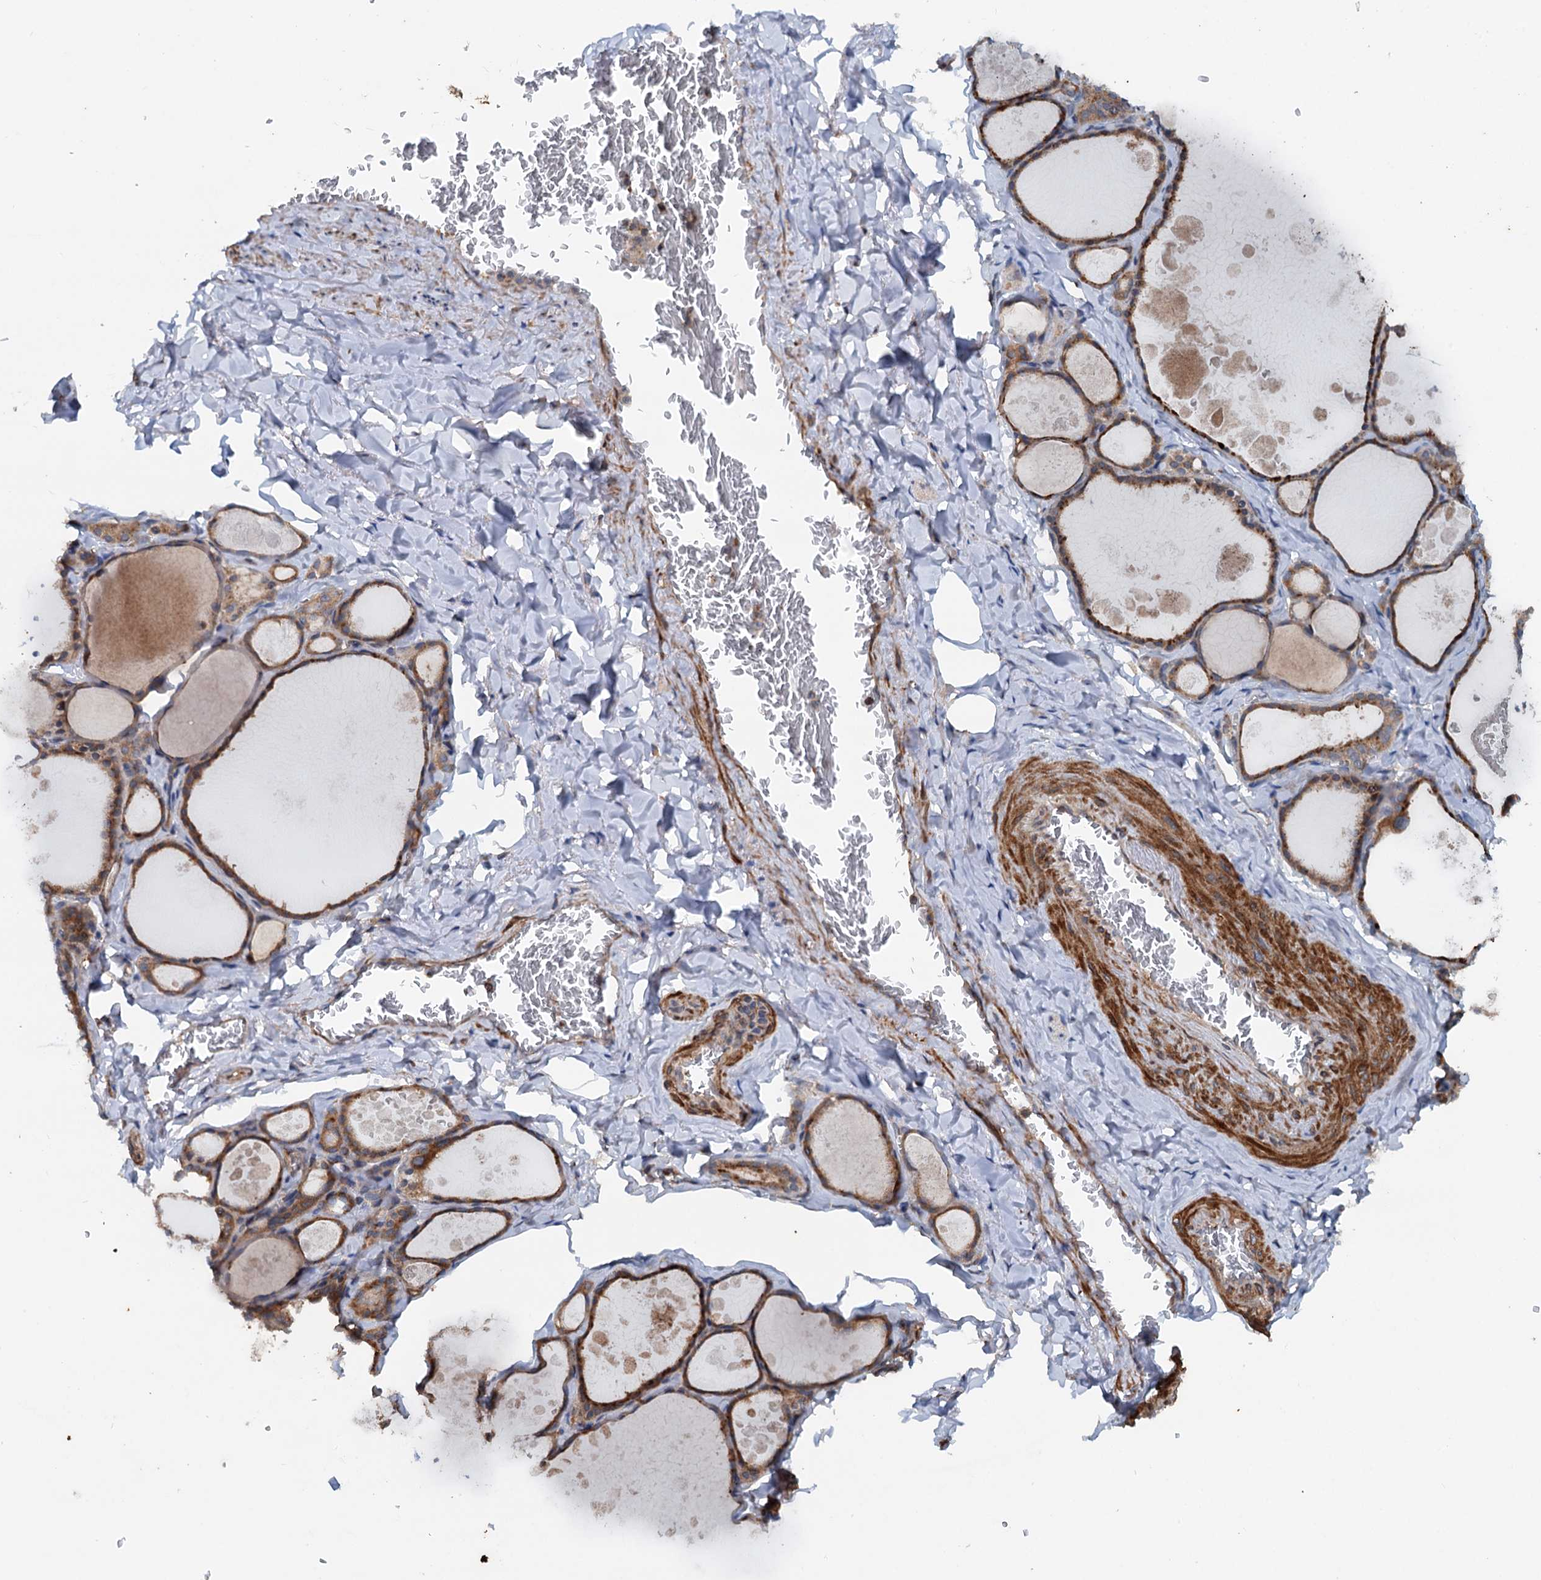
{"staining": {"intensity": "moderate", "quantity": ">75%", "location": "cytoplasmic/membranous"}, "tissue": "thyroid gland", "cell_type": "Glandular cells", "image_type": "normal", "snomed": [{"axis": "morphology", "description": "Normal tissue, NOS"}, {"axis": "topography", "description": "Thyroid gland"}], "caption": "IHC photomicrograph of unremarkable thyroid gland: human thyroid gland stained using immunohistochemistry exhibits medium levels of moderate protein expression localized specifically in the cytoplasmic/membranous of glandular cells, appearing as a cytoplasmic/membranous brown color.", "gene": "TEDC1", "patient": {"sex": "male", "age": 56}}